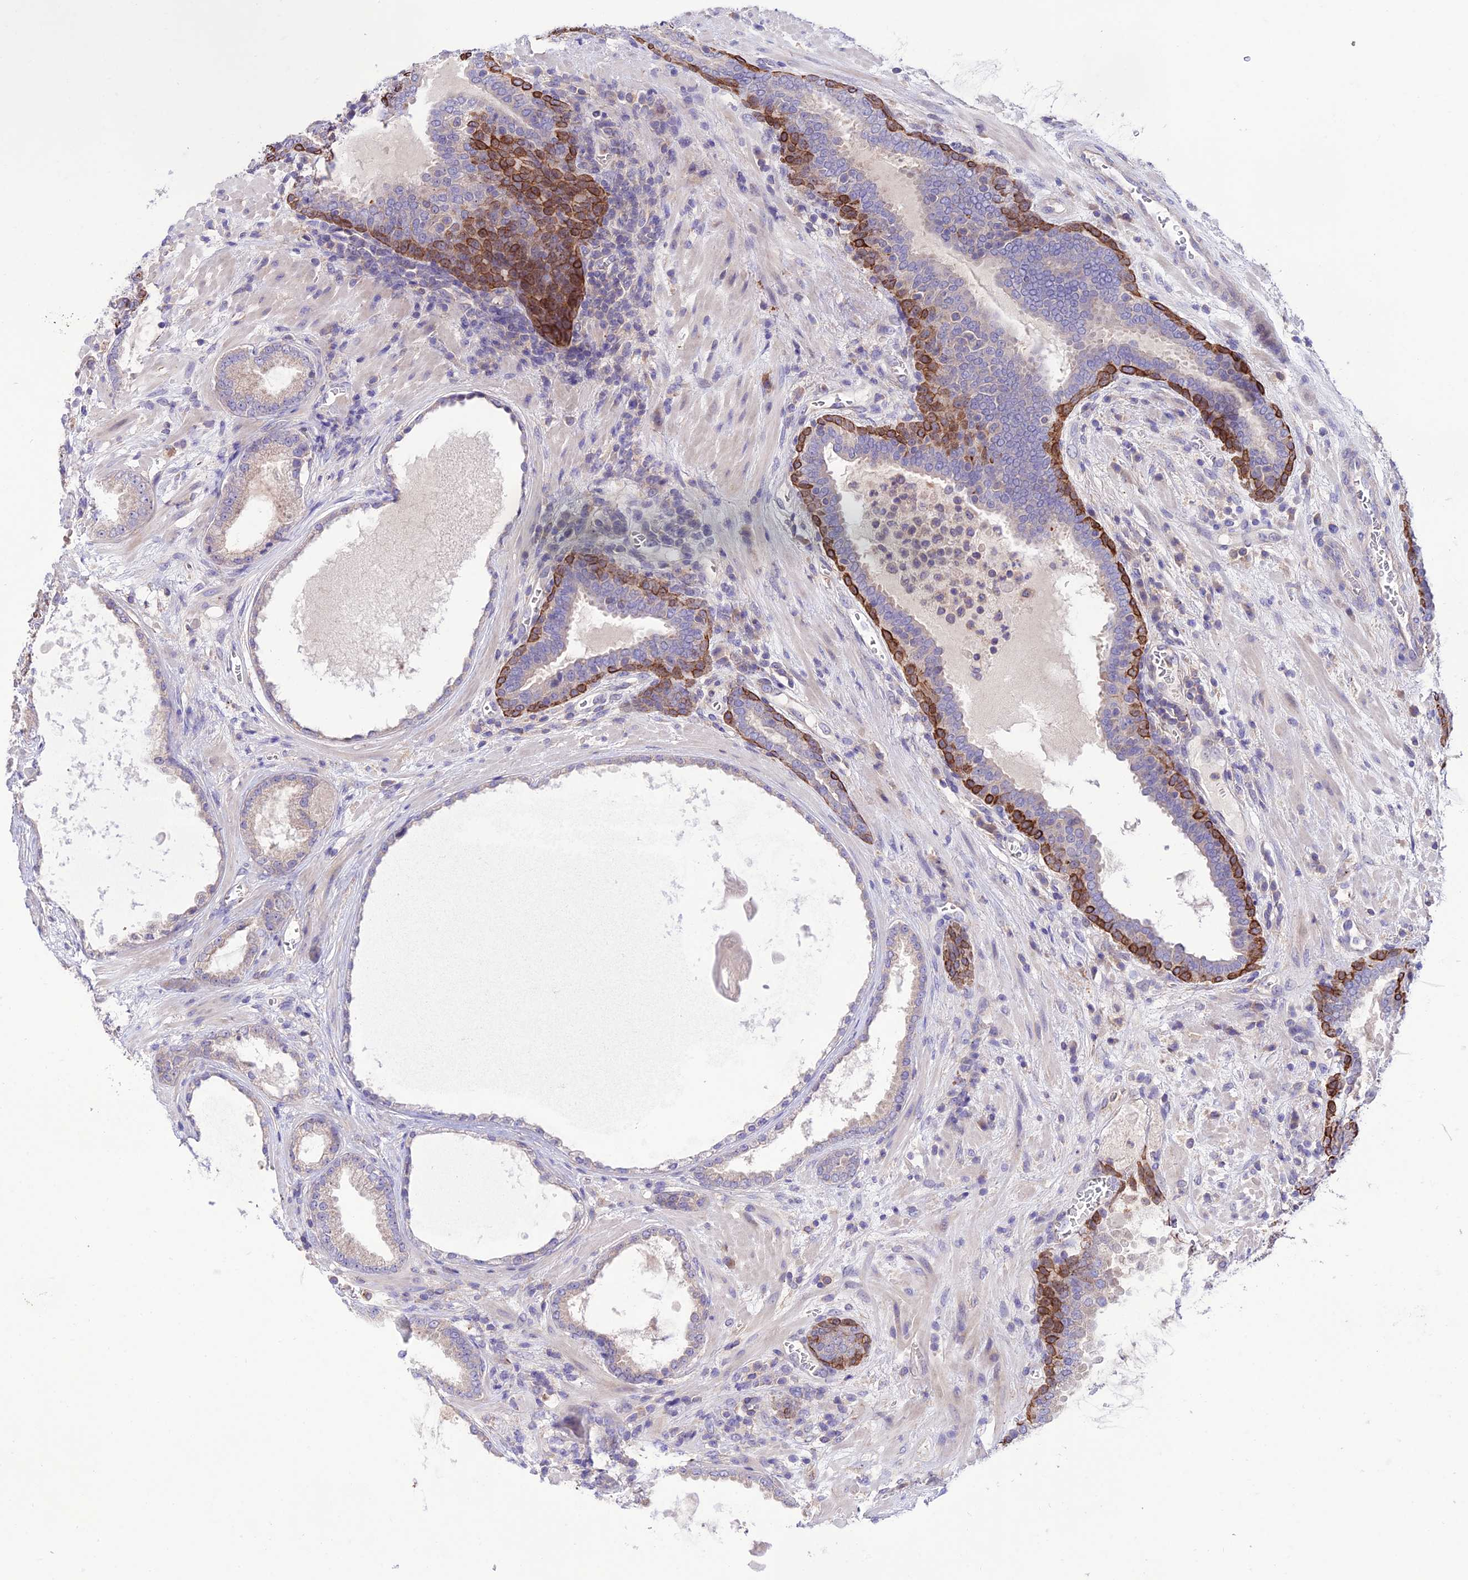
{"staining": {"intensity": "weak", "quantity": "<25%", "location": "cytoplasmic/membranous"}, "tissue": "prostate cancer", "cell_type": "Tumor cells", "image_type": "cancer", "snomed": [{"axis": "morphology", "description": "Adenocarcinoma, Low grade"}, {"axis": "topography", "description": "Prostate"}], "caption": "IHC micrograph of human prostate cancer stained for a protein (brown), which exhibits no staining in tumor cells. The staining was performed using DAB to visualize the protein expression in brown, while the nuclei were stained in blue with hematoxylin (Magnification: 20x).", "gene": "BRME1", "patient": {"sex": "male", "age": 57}}